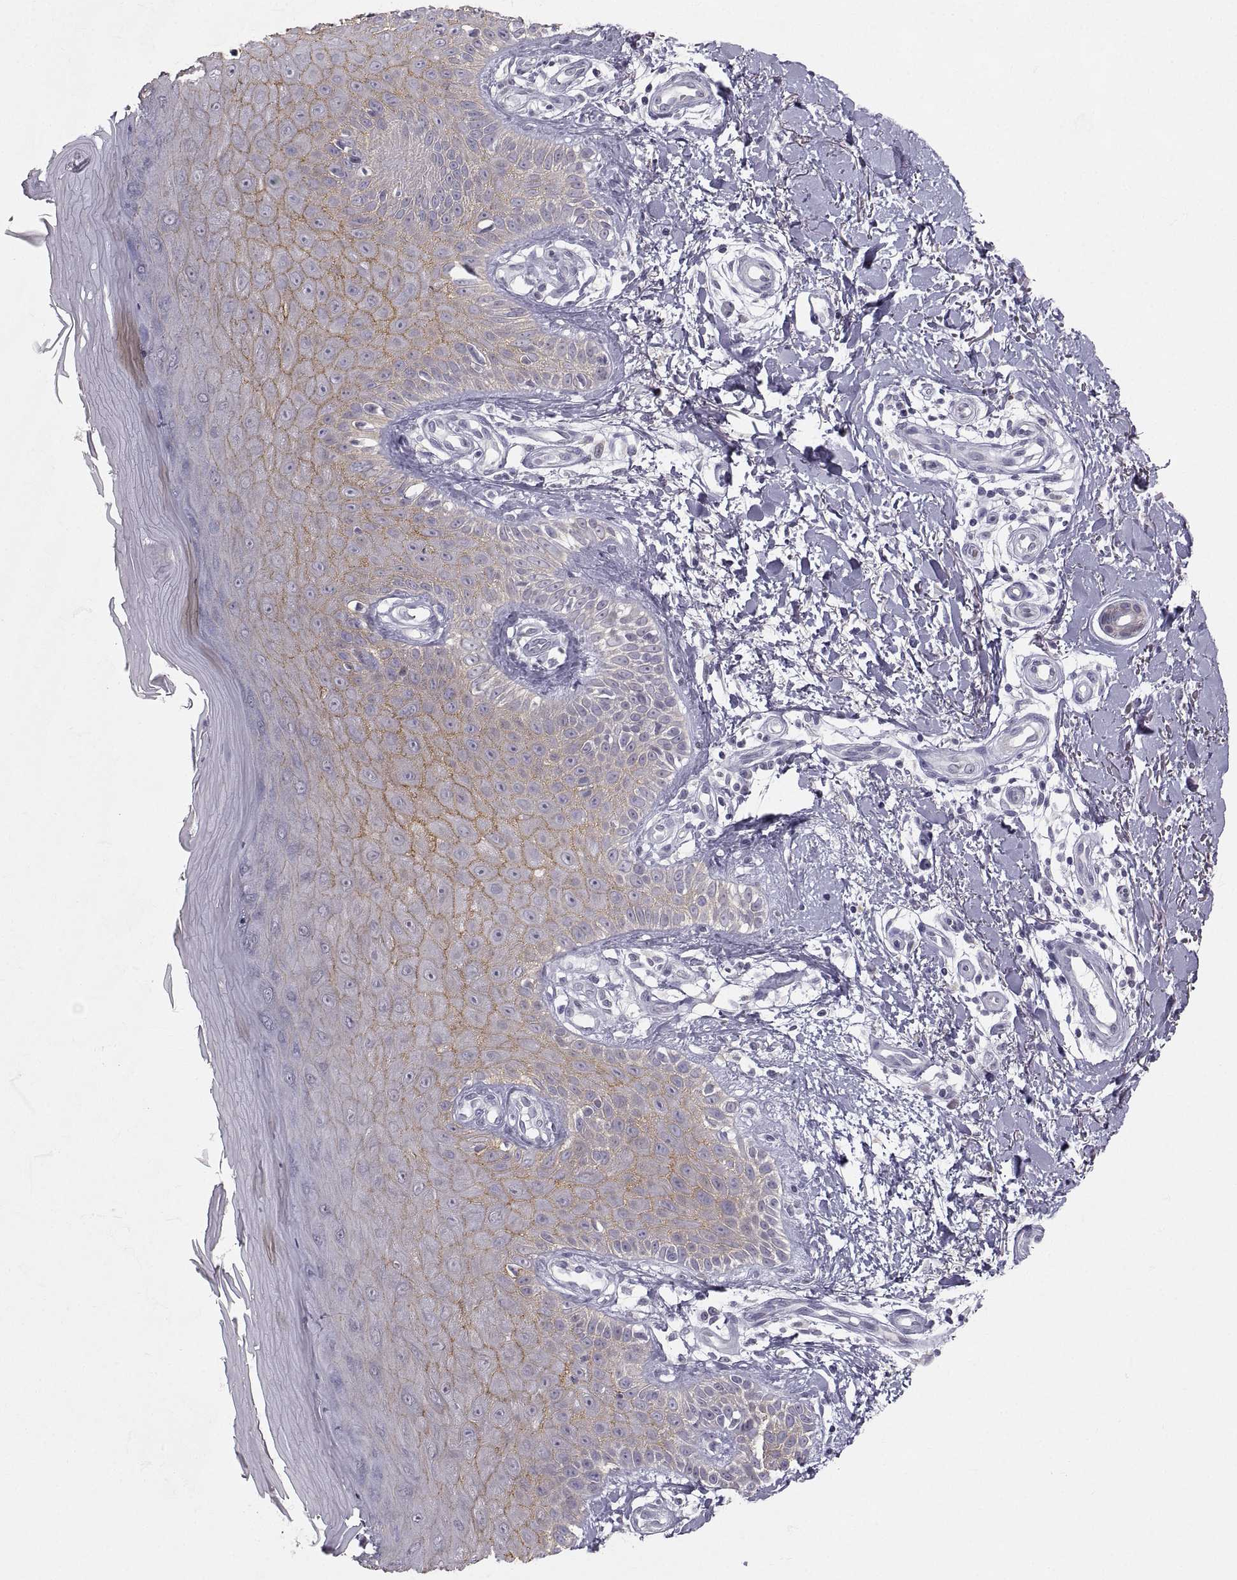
{"staining": {"intensity": "negative", "quantity": "none", "location": "none"}, "tissue": "skin", "cell_type": "Fibroblasts", "image_type": "normal", "snomed": [{"axis": "morphology", "description": "Normal tissue, NOS"}, {"axis": "morphology", "description": "Inflammation, NOS"}, {"axis": "morphology", "description": "Fibrosis, NOS"}, {"axis": "topography", "description": "Skin"}], "caption": "High magnification brightfield microscopy of benign skin stained with DAB (brown) and counterstained with hematoxylin (blue): fibroblasts show no significant positivity. (DAB immunohistochemistry (IHC), high magnification).", "gene": "ZNF185", "patient": {"sex": "male", "age": 71}}